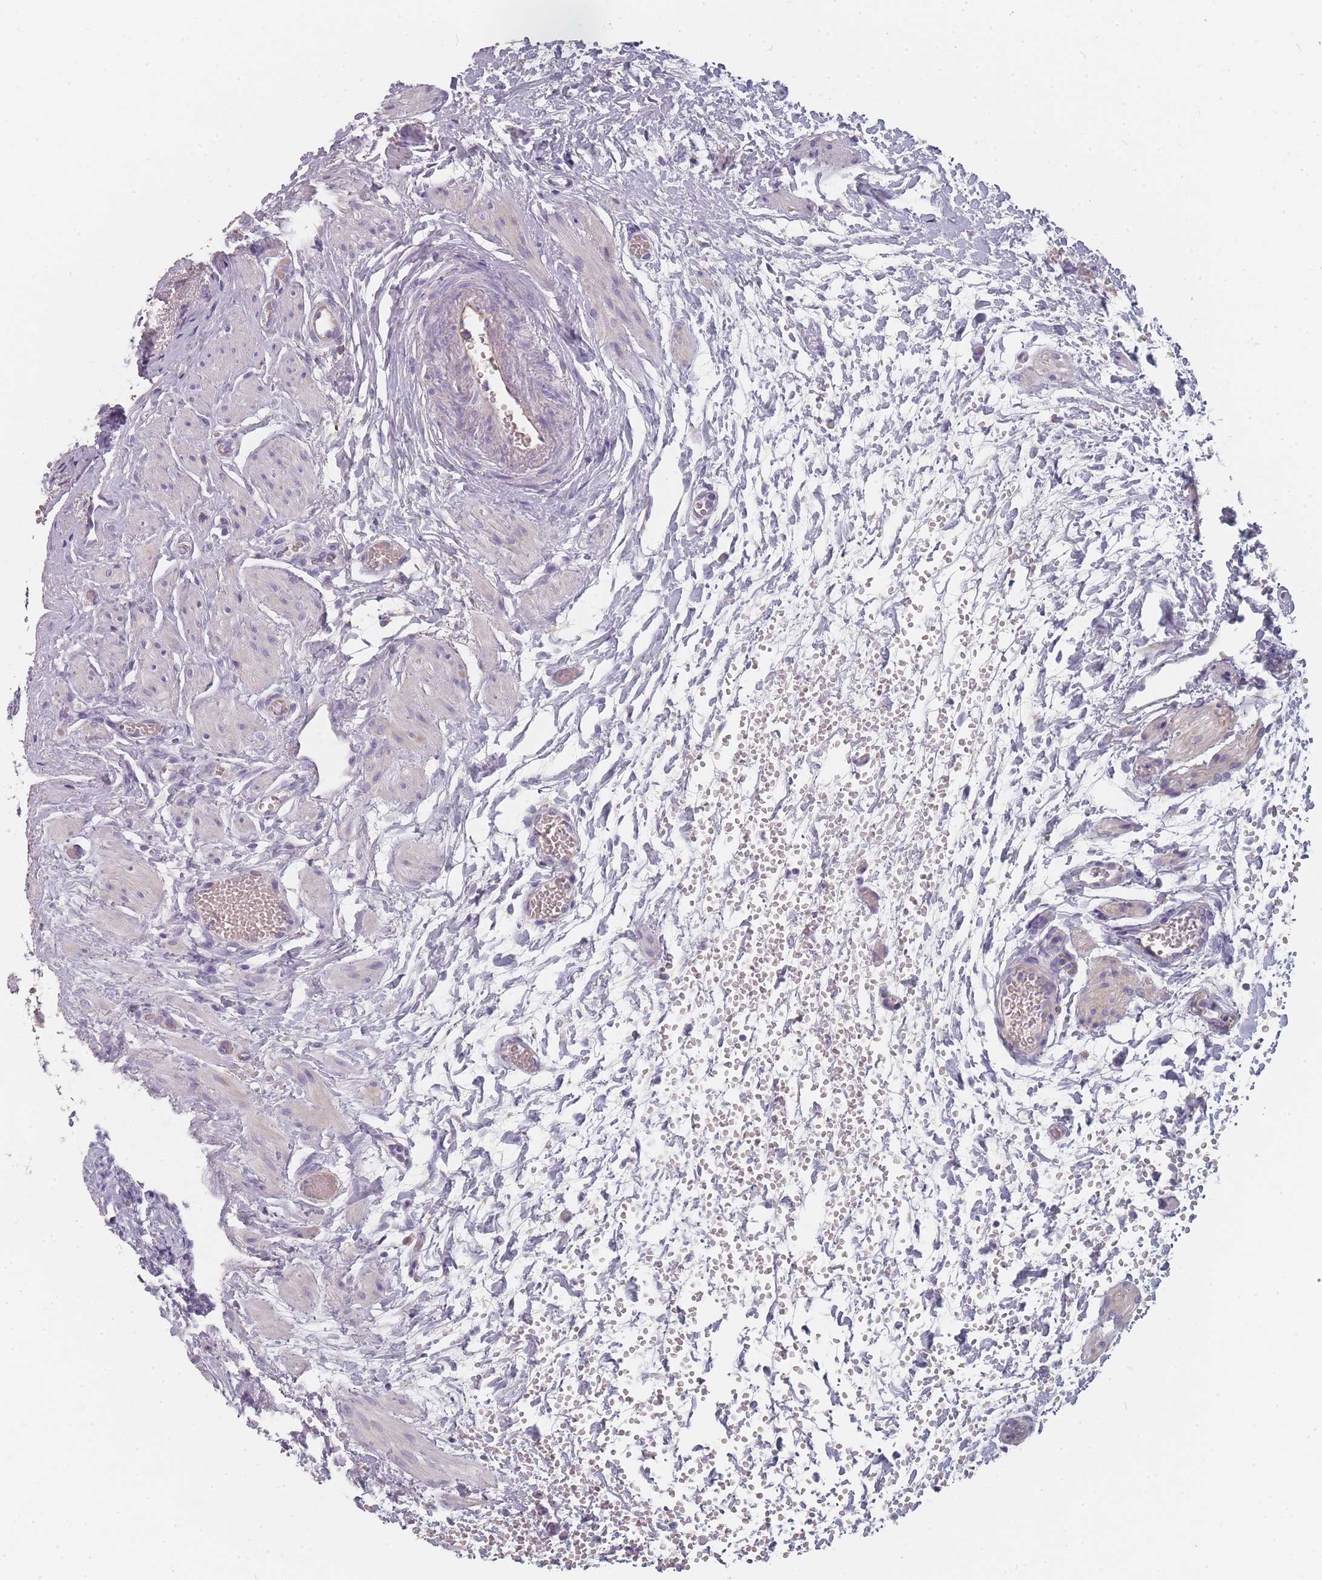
{"staining": {"intensity": "negative", "quantity": "none", "location": "none"}, "tissue": "ovary", "cell_type": "Ovarian stroma cells", "image_type": "normal", "snomed": [{"axis": "morphology", "description": "Normal tissue, NOS"}, {"axis": "topography", "description": "Ovary"}], "caption": "Immunohistochemistry micrograph of unremarkable ovary stained for a protein (brown), which displays no staining in ovarian stroma cells. The staining is performed using DAB (3,3'-diaminobenzidine) brown chromogen with nuclei counter-stained in using hematoxylin.", "gene": "SLC35E4", "patient": {"sex": "female", "age": 41}}